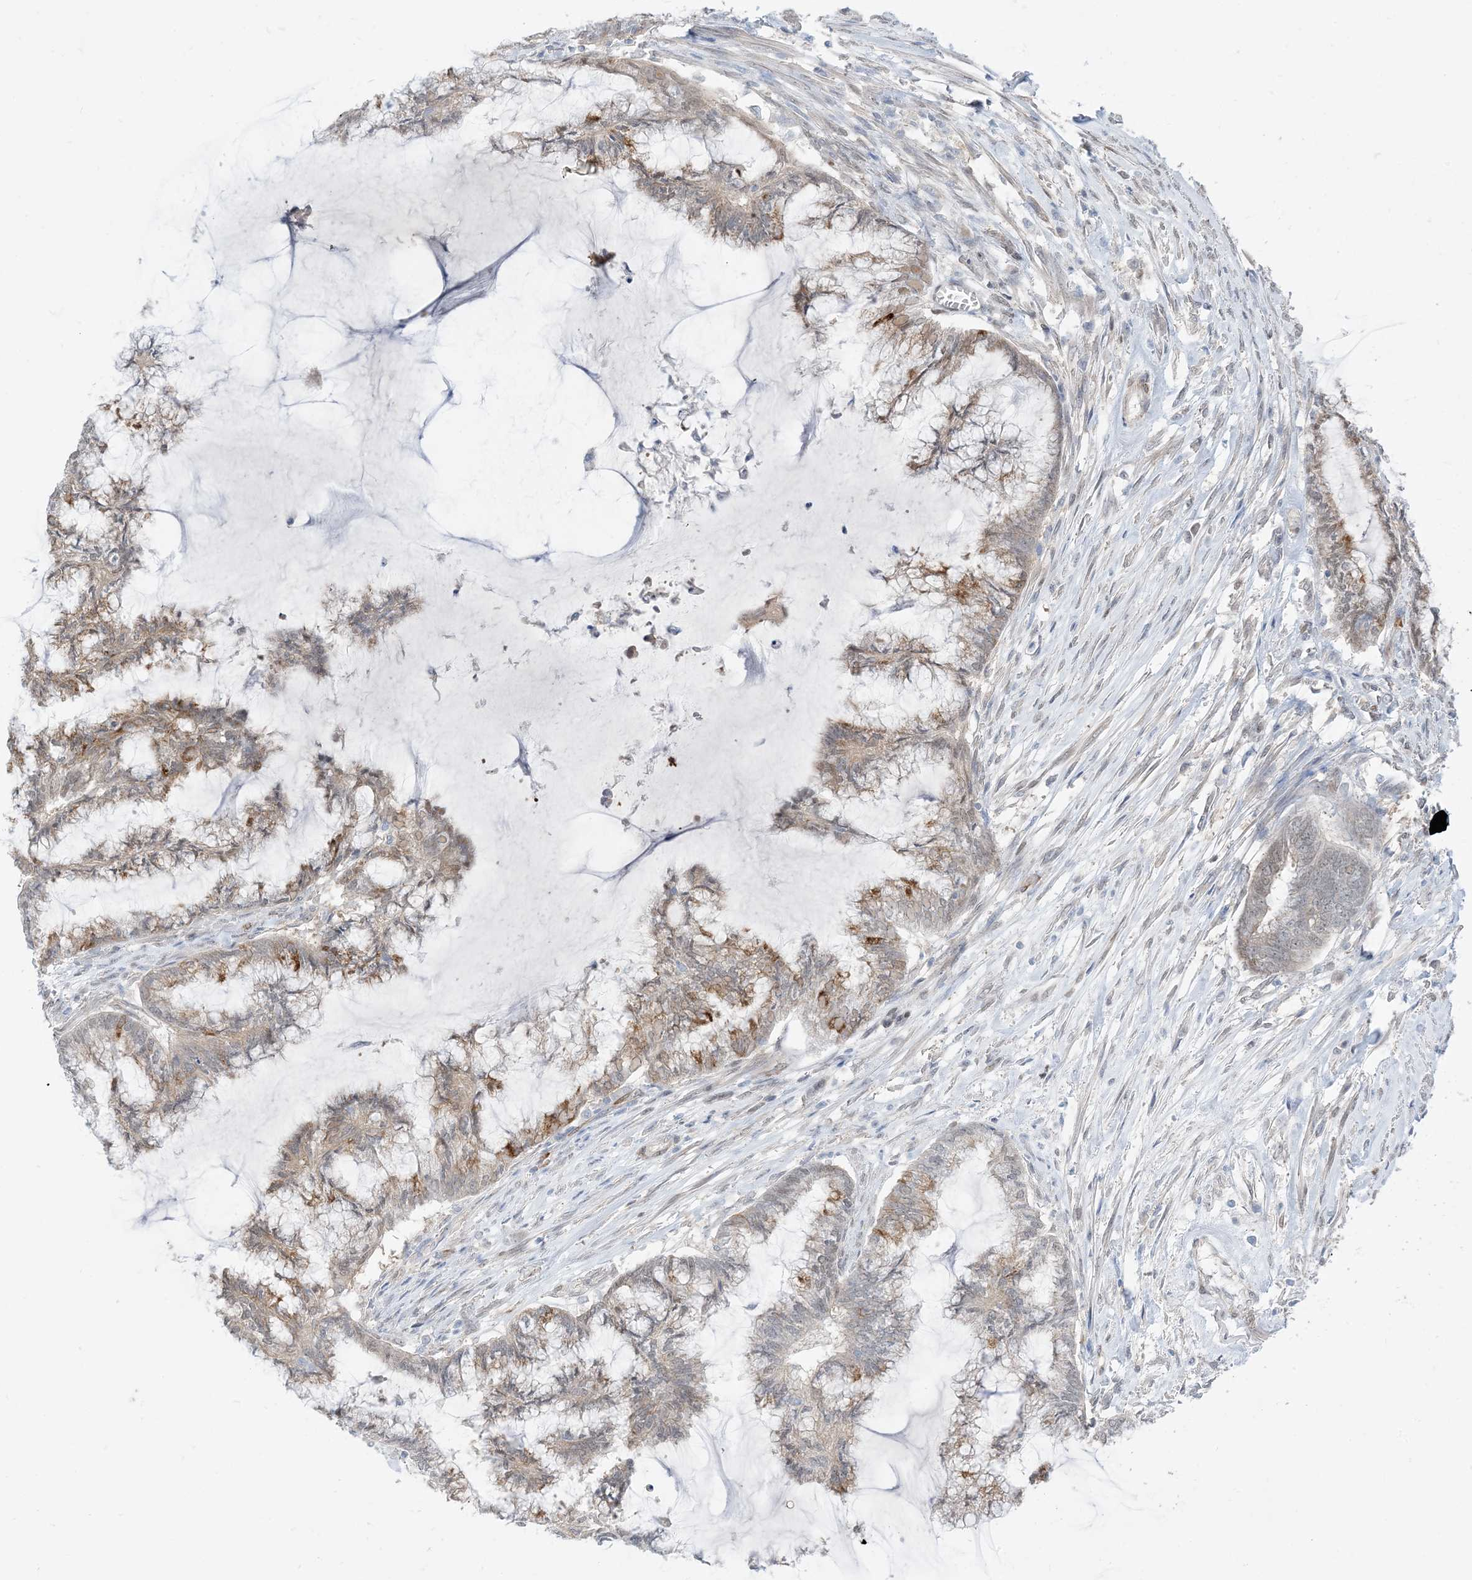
{"staining": {"intensity": "weak", "quantity": "<25%", "location": "cytoplasmic/membranous"}, "tissue": "endometrial cancer", "cell_type": "Tumor cells", "image_type": "cancer", "snomed": [{"axis": "morphology", "description": "Adenocarcinoma, NOS"}, {"axis": "topography", "description": "Endometrium"}], "caption": "High magnification brightfield microscopy of endometrial adenocarcinoma stained with DAB (3,3'-diaminobenzidine) (brown) and counterstained with hematoxylin (blue): tumor cells show no significant positivity.", "gene": "RIN1", "patient": {"sex": "female", "age": 86}}